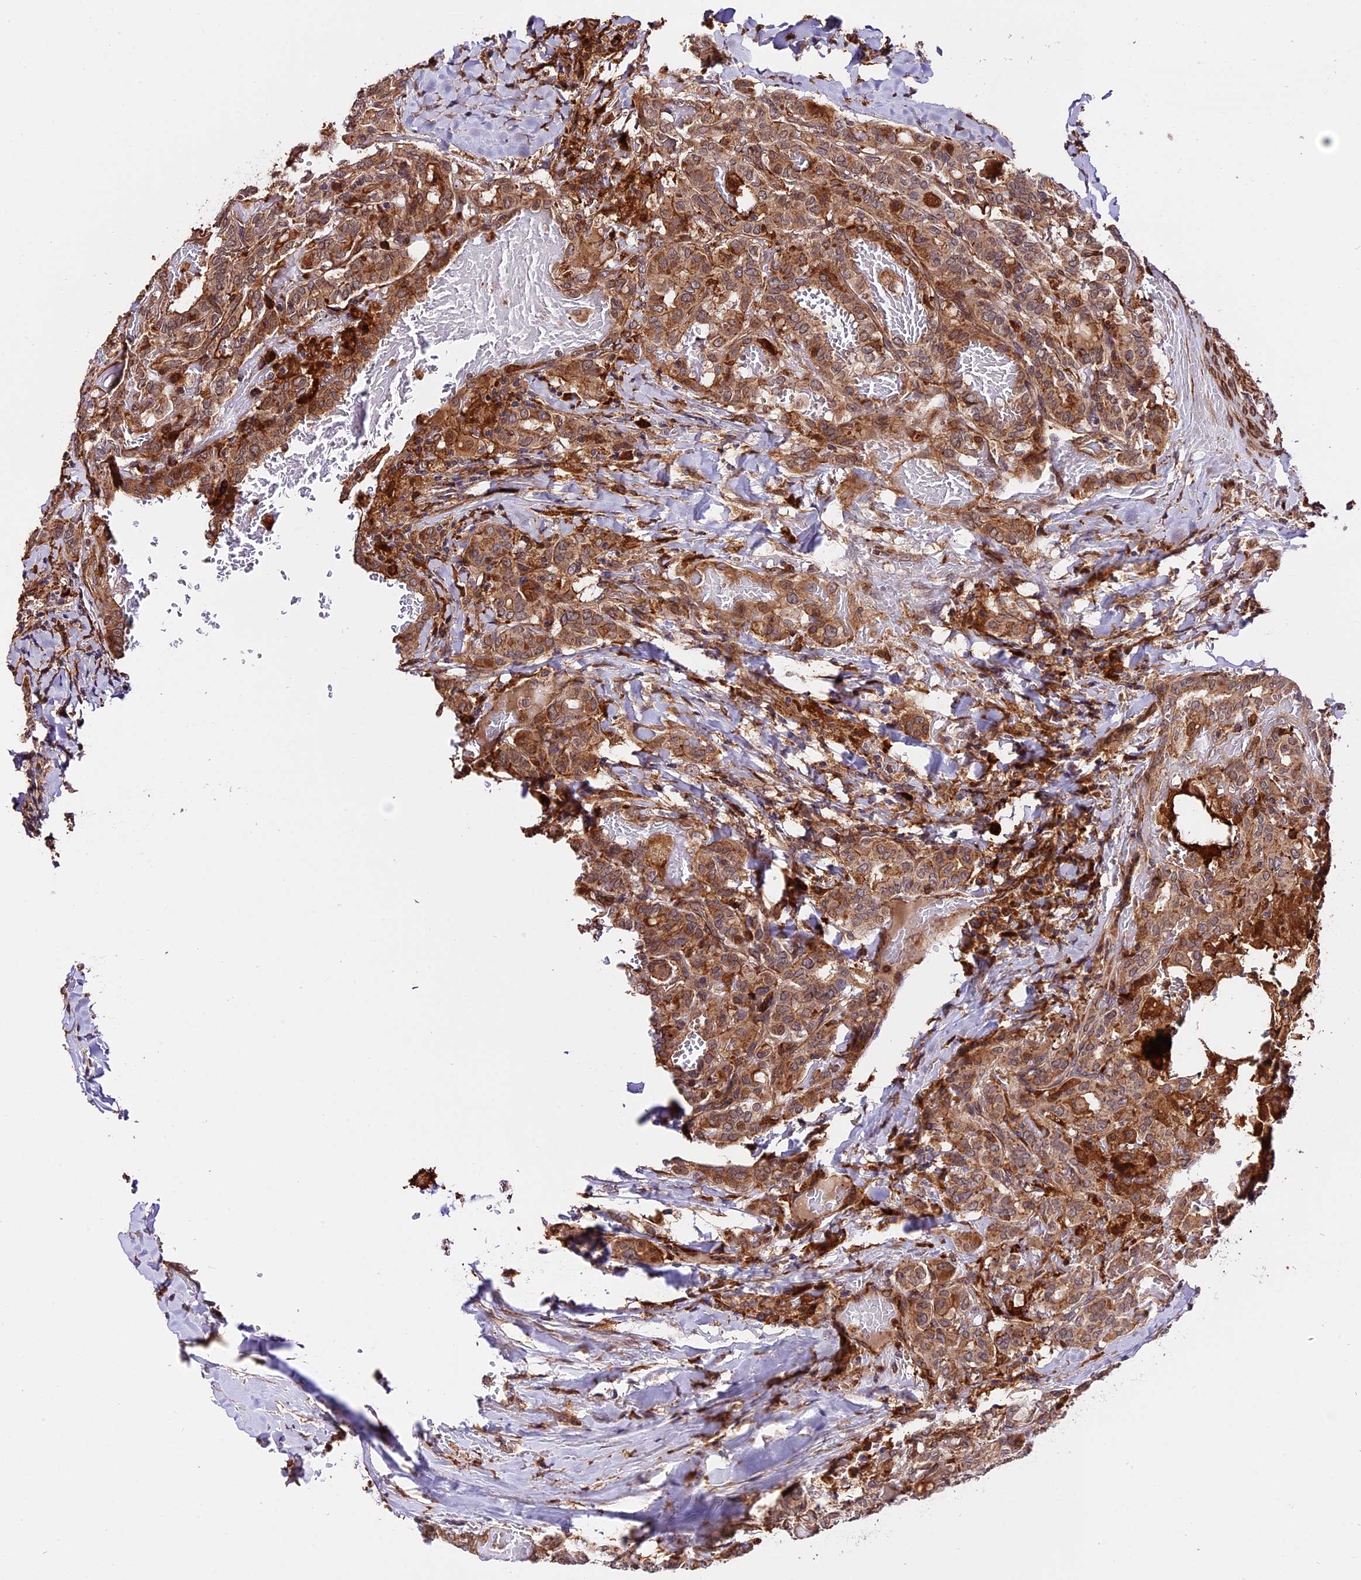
{"staining": {"intensity": "moderate", "quantity": ">75%", "location": "cytoplasmic/membranous"}, "tissue": "thyroid cancer", "cell_type": "Tumor cells", "image_type": "cancer", "snomed": [{"axis": "morphology", "description": "Papillary adenocarcinoma, NOS"}, {"axis": "topography", "description": "Thyroid gland"}], "caption": "This photomicrograph exhibits papillary adenocarcinoma (thyroid) stained with IHC to label a protein in brown. The cytoplasmic/membranous of tumor cells show moderate positivity for the protein. Nuclei are counter-stained blue.", "gene": "HERPUD1", "patient": {"sex": "female", "age": 72}}